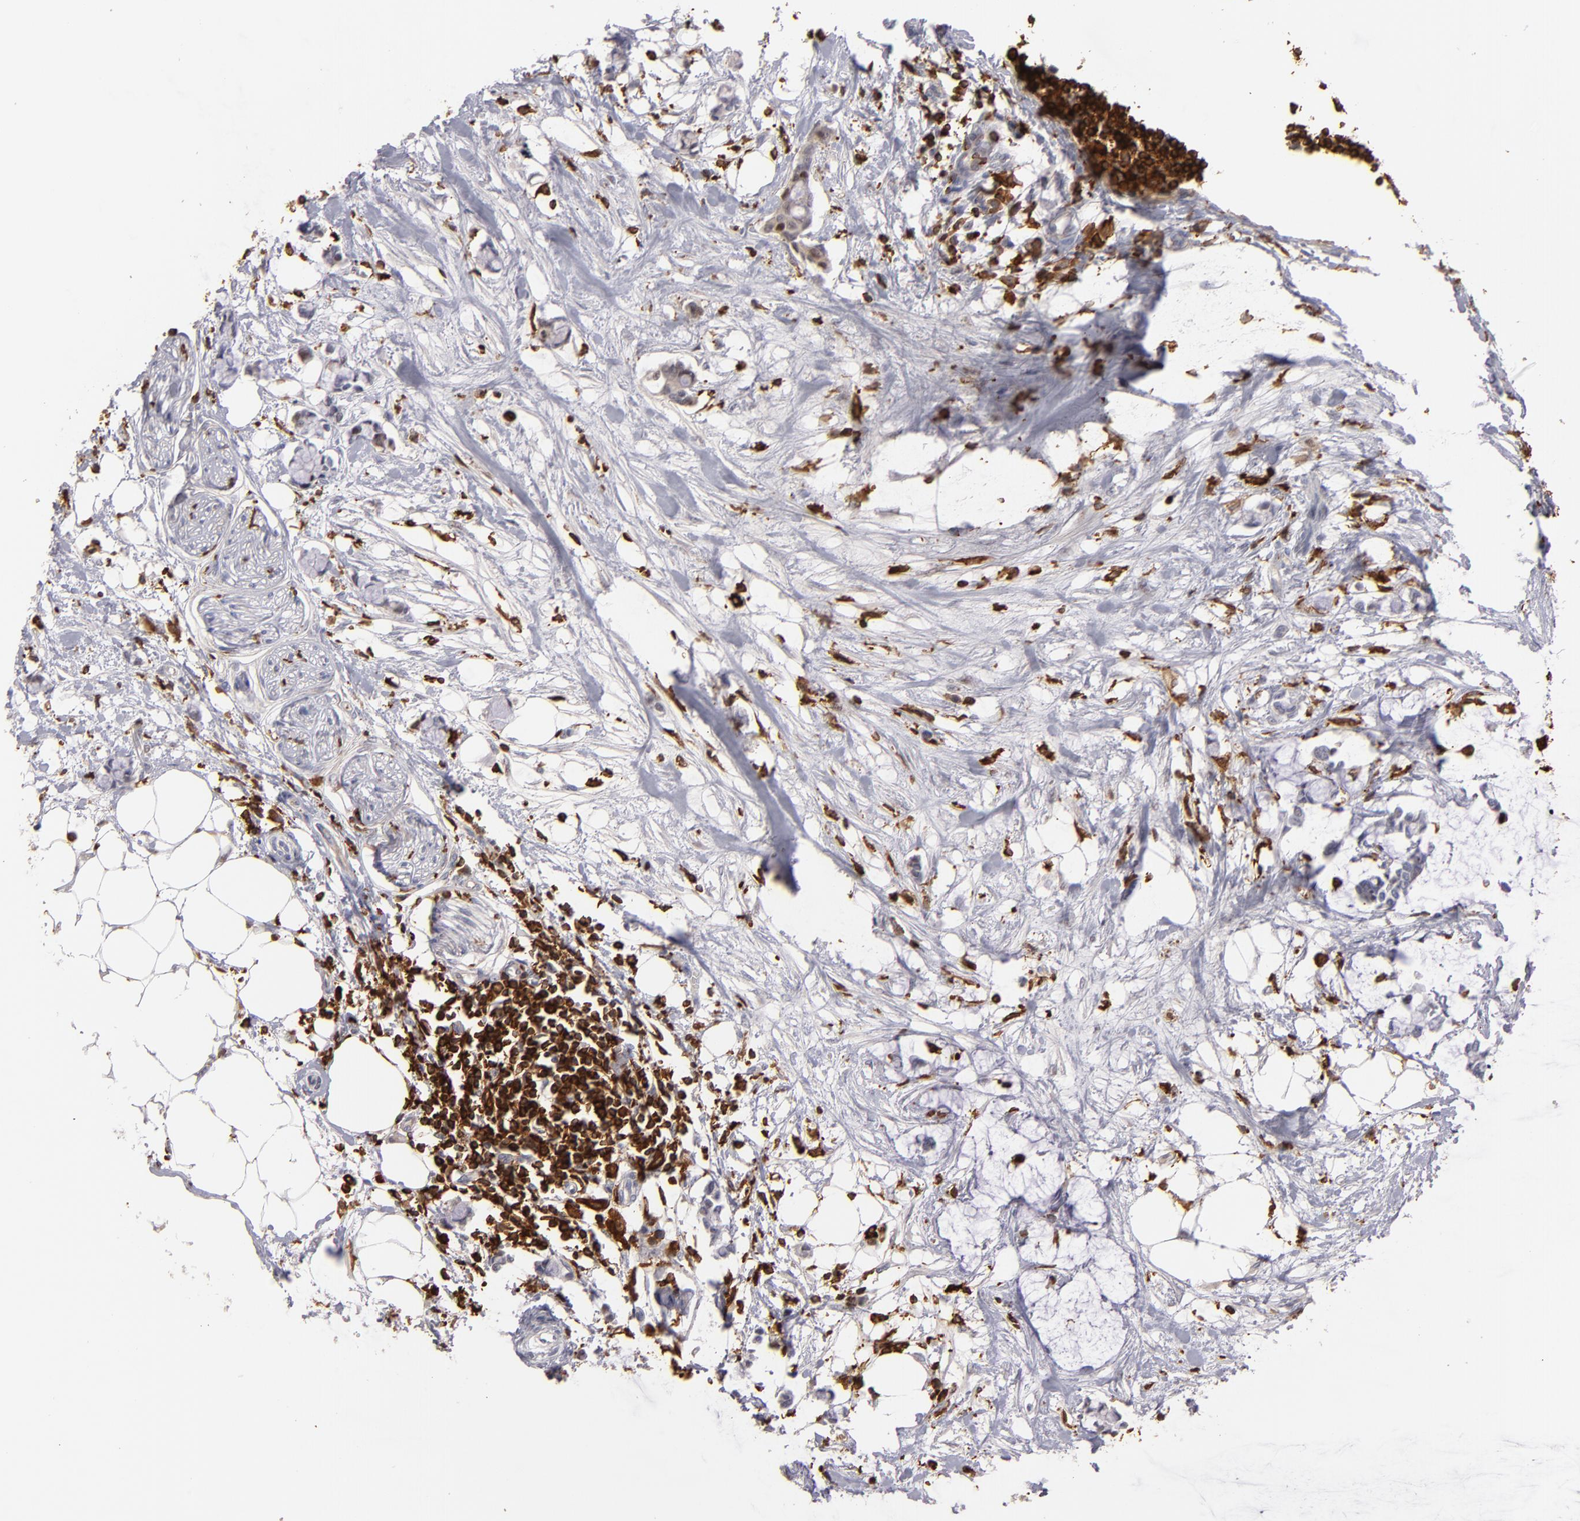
{"staining": {"intensity": "weak", "quantity": "25%-75%", "location": "cytoplasmic/membranous"}, "tissue": "colorectal cancer", "cell_type": "Tumor cells", "image_type": "cancer", "snomed": [{"axis": "morphology", "description": "Normal tissue, NOS"}, {"axis": "morphology", "description": "Adenocarcinoma, NOS"}, {"axis": "topography", "description": "Colon"}, {"axis": "topography", "description": "Peripheral nerve tissue"}], "caption": "Immunohistochemistry (IHC) image of neoplastic tissue: human colorectal adenocarcinoma stained using immunohistochemistry displays low levels of weak protein expression localized specifically in the cytoplasmic/membranous of tumor cells, appearing as a cytoplasmic/membranous brown color.", "gene": "WAS", "patient": {"sex": "male", "age": 14}}